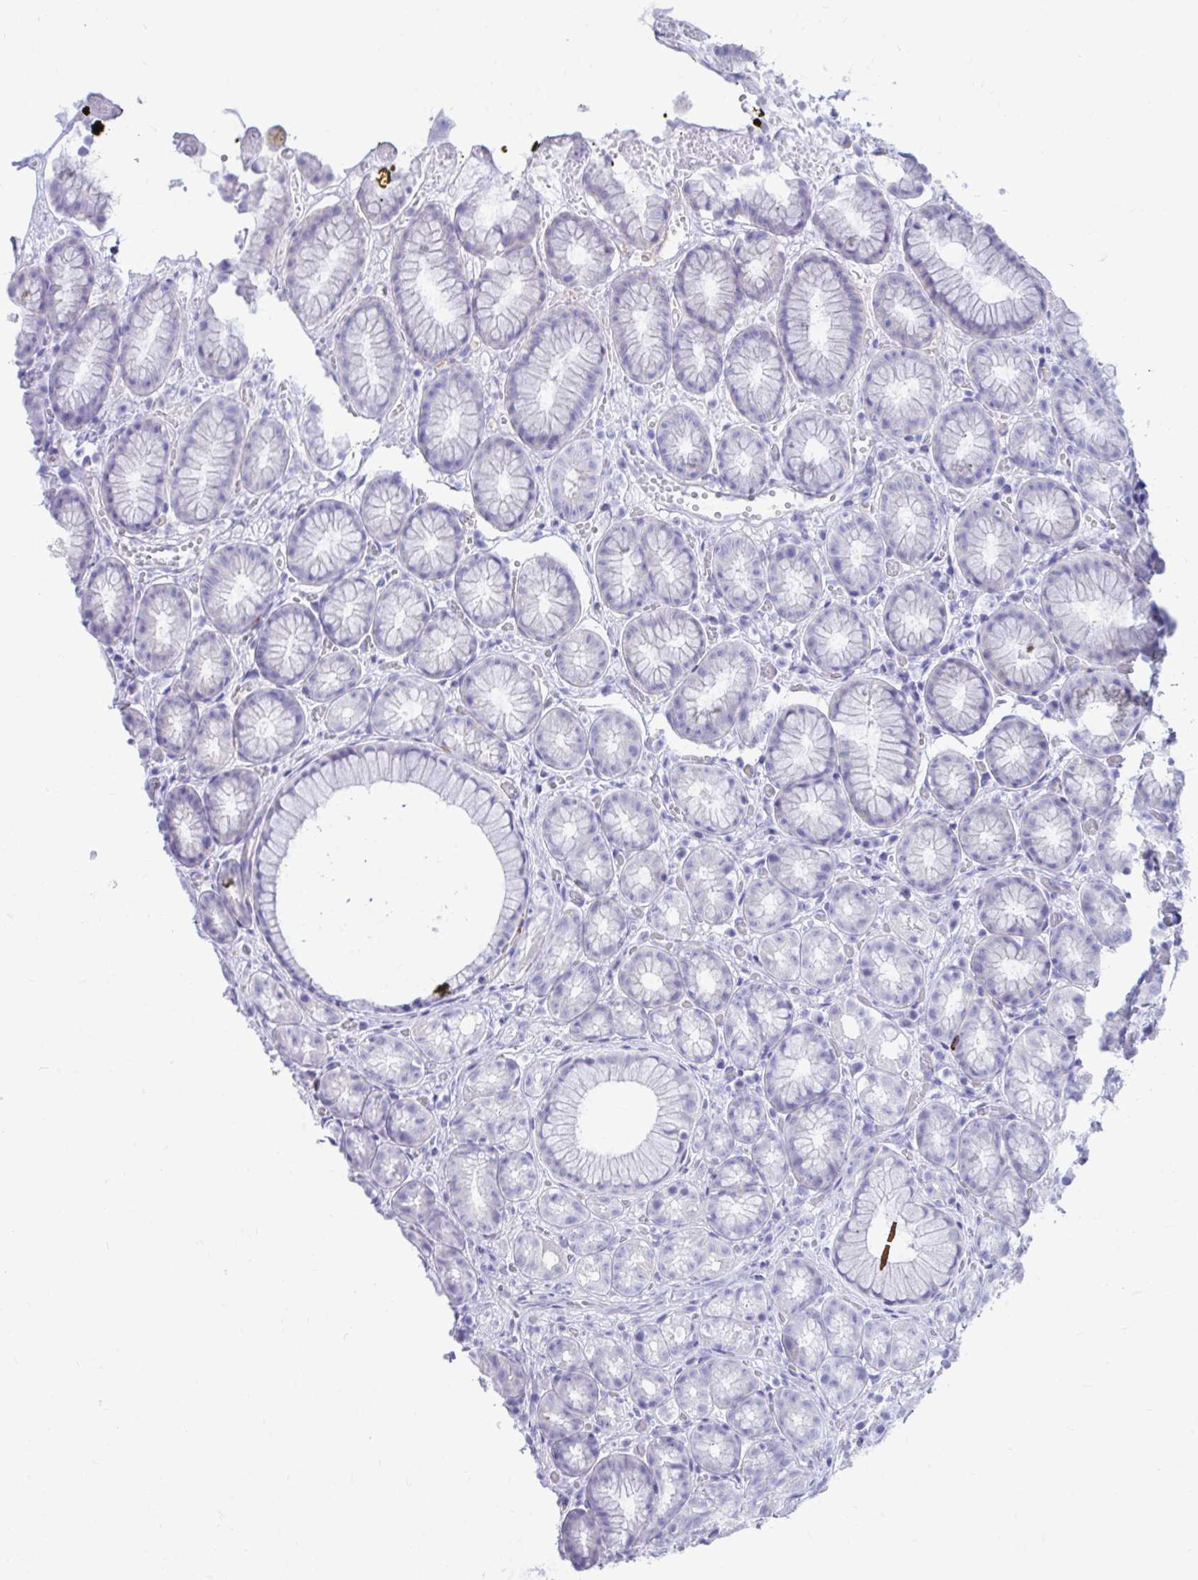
{"staining": {"intensity": "negative", "quantity": "none", "location": "none"}, "tissue": "stomach", "cell_type": "Glandular cells", "image_type": "normal", "snomed": [{"axis": "morphology", "description": "Normal tissue, NOS"}, {"axis": "topography", "description": "Smooth muscle"}, {"axis": "topography", "description": "Stomach"}], "caption": "IHC micrograph of benign human stomach stained for a protein (brown), which shows no staining in glandular cells. (DAB (3,3'-diaminobenzidine) IHC visualized using brightfield microscopy, high magnification).", "gene": "SHISA8", "patient": {"sex": "male", "age": 70}}